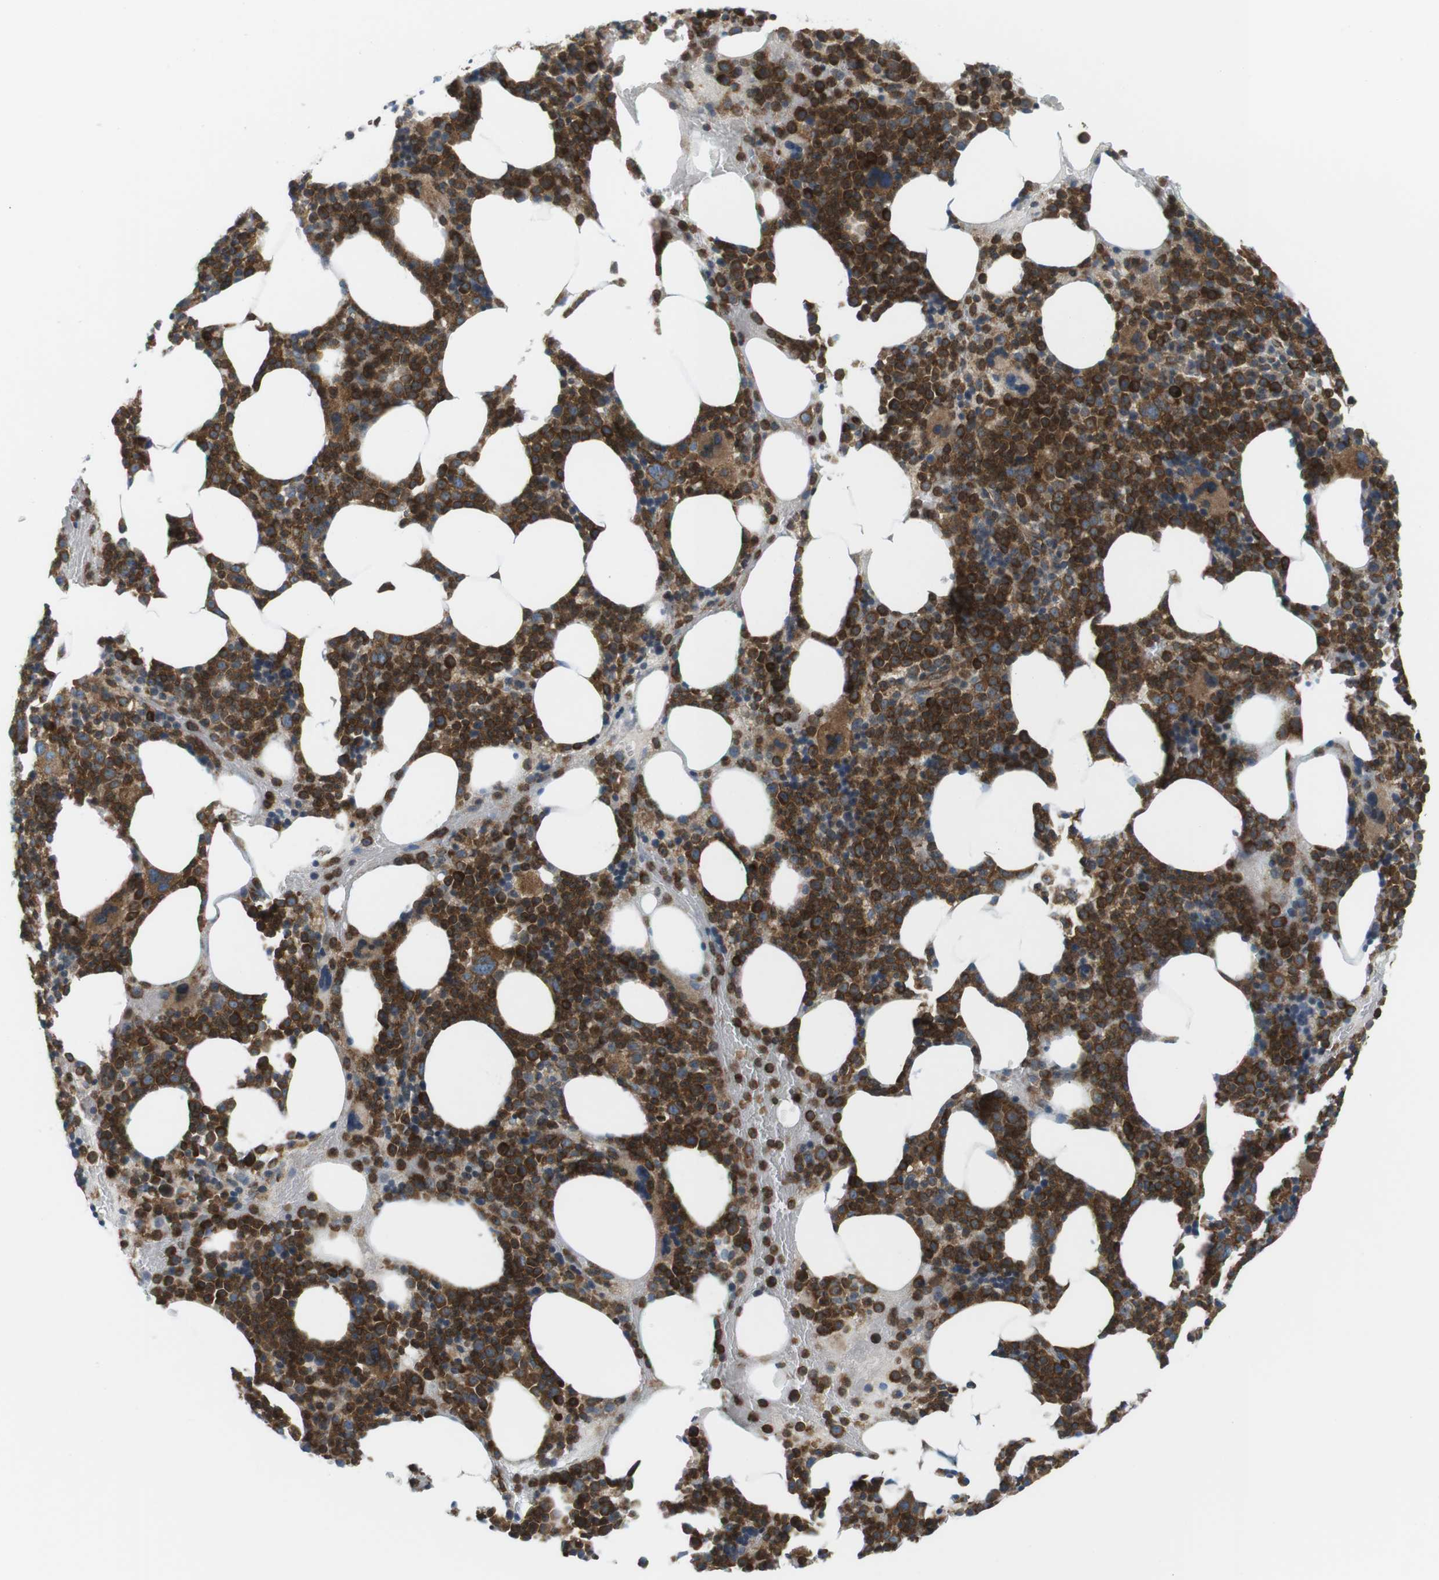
{"staining": {"intensity": "strong", "quantity": ">75%", "location": "cytoplasmic/membranous"}, "tissue": "bone marrow", "cell_type": "Hematopoietic cells", "image_type": "normal", "snomed": [{"axis": "morphology", "description": "Normal tissue, NOS"}, {"axis": "morphology", "description": "Inflammation, NOS"}, {"axis": "topography", "description": "Bone marrow"}], "caption": "This photomicrograph displays immunohistochemistry staining of normal human bone marrow, with high strong cytoplasmic/membranous expression in about >75% of hematopoietic cells.", "gene": "FLII", "patient": {"sex": "male", "age": 73}}